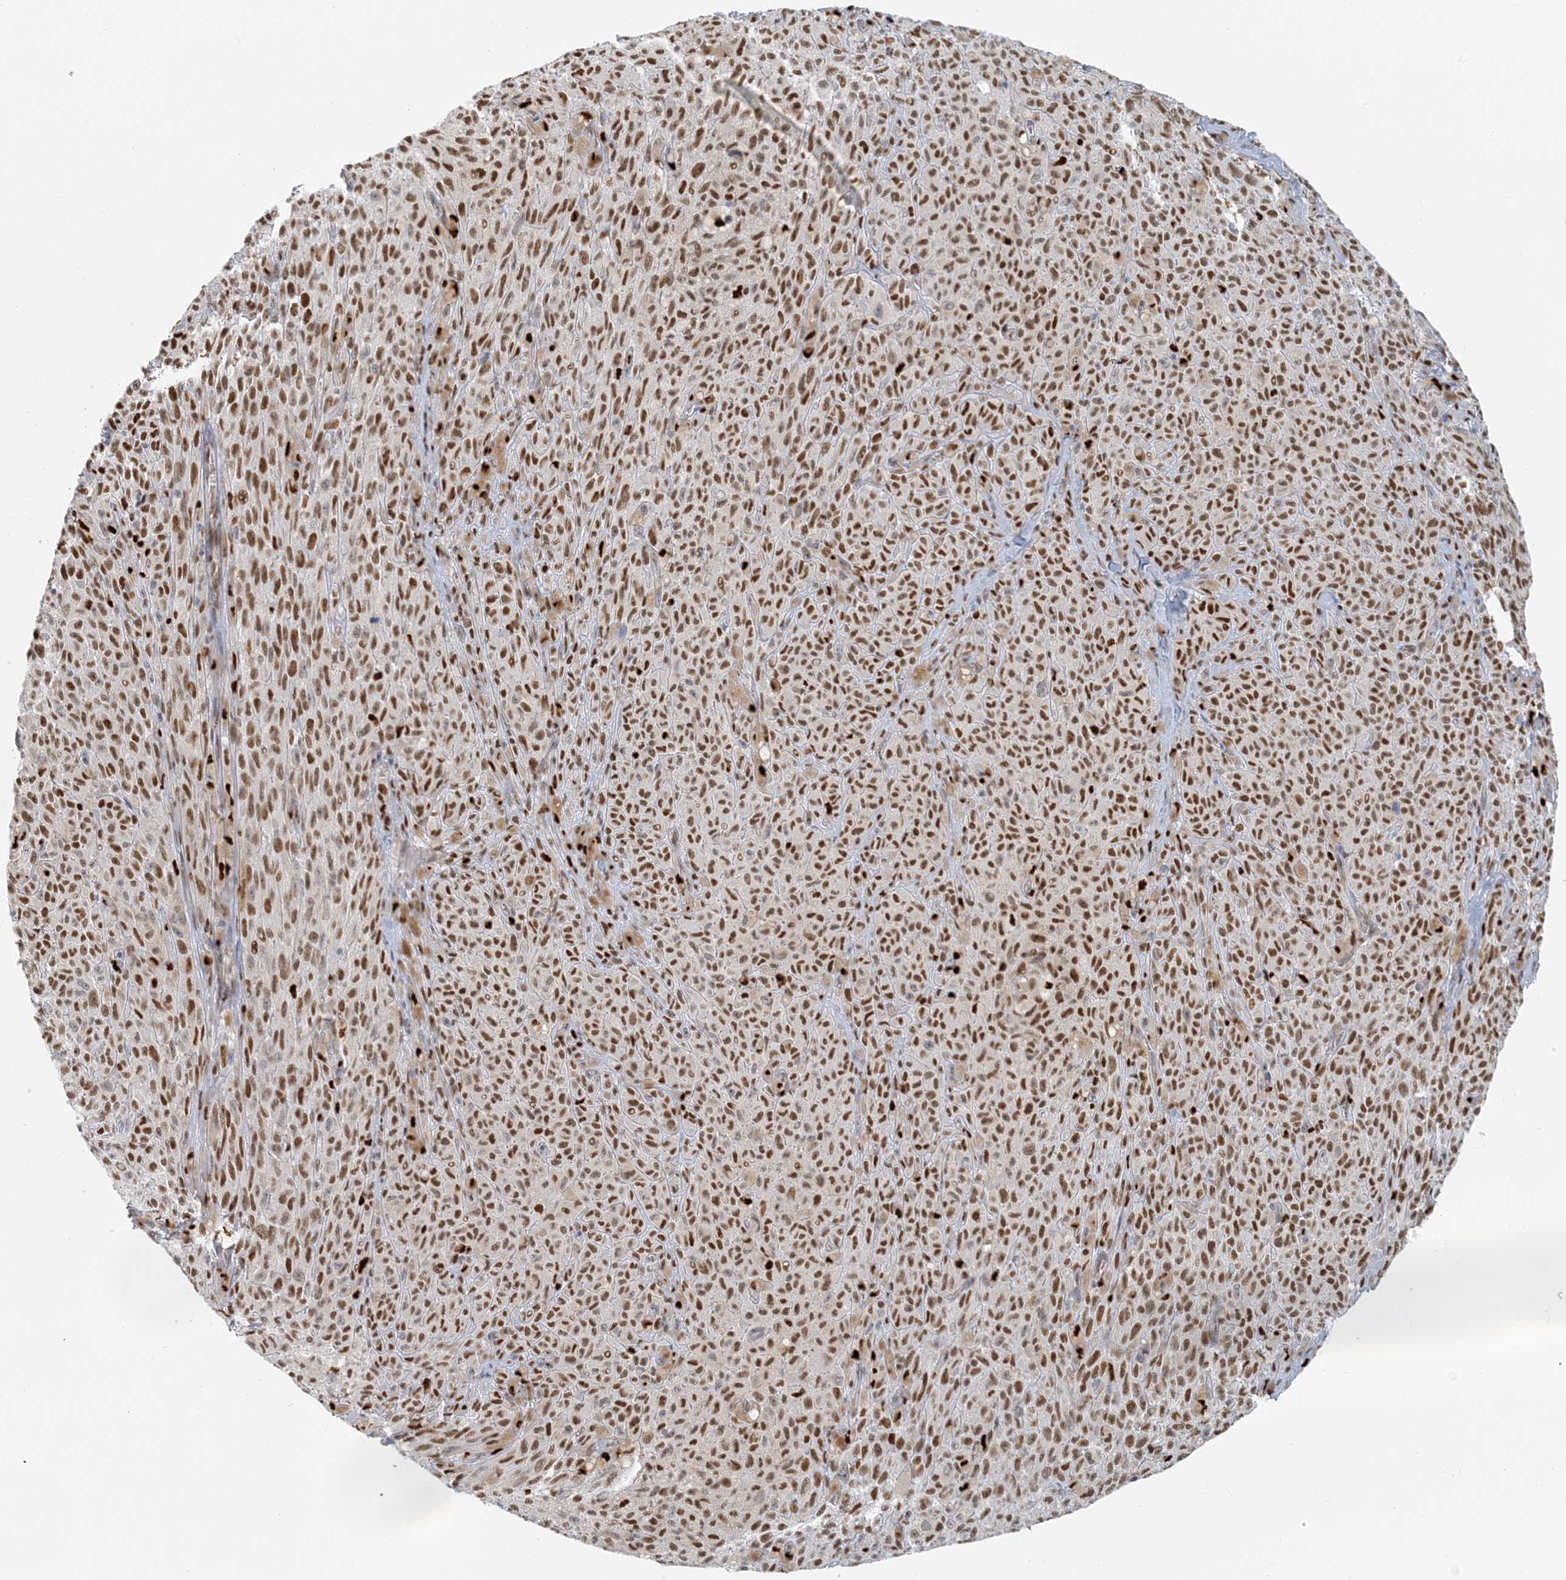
{"staining": {"intensity": "moderate", "quantity": ">75%", "location": "nuclear"}, "tissue": "melanoma", "cell_type": "Tumor cells", "image_type": "cancer", "snomed": [{"axis": "morphology", "description": "Malignant melanoma, NOS"}, {"axis": "topography", "description": "Skin"}], "caption": "Immunohistochemistry of human melanoma displays medium levels of moderate nuclear expression in about >75% of tumor cells.", "gene": "AK9", "patient": {"sex": "female", "age": 82}}